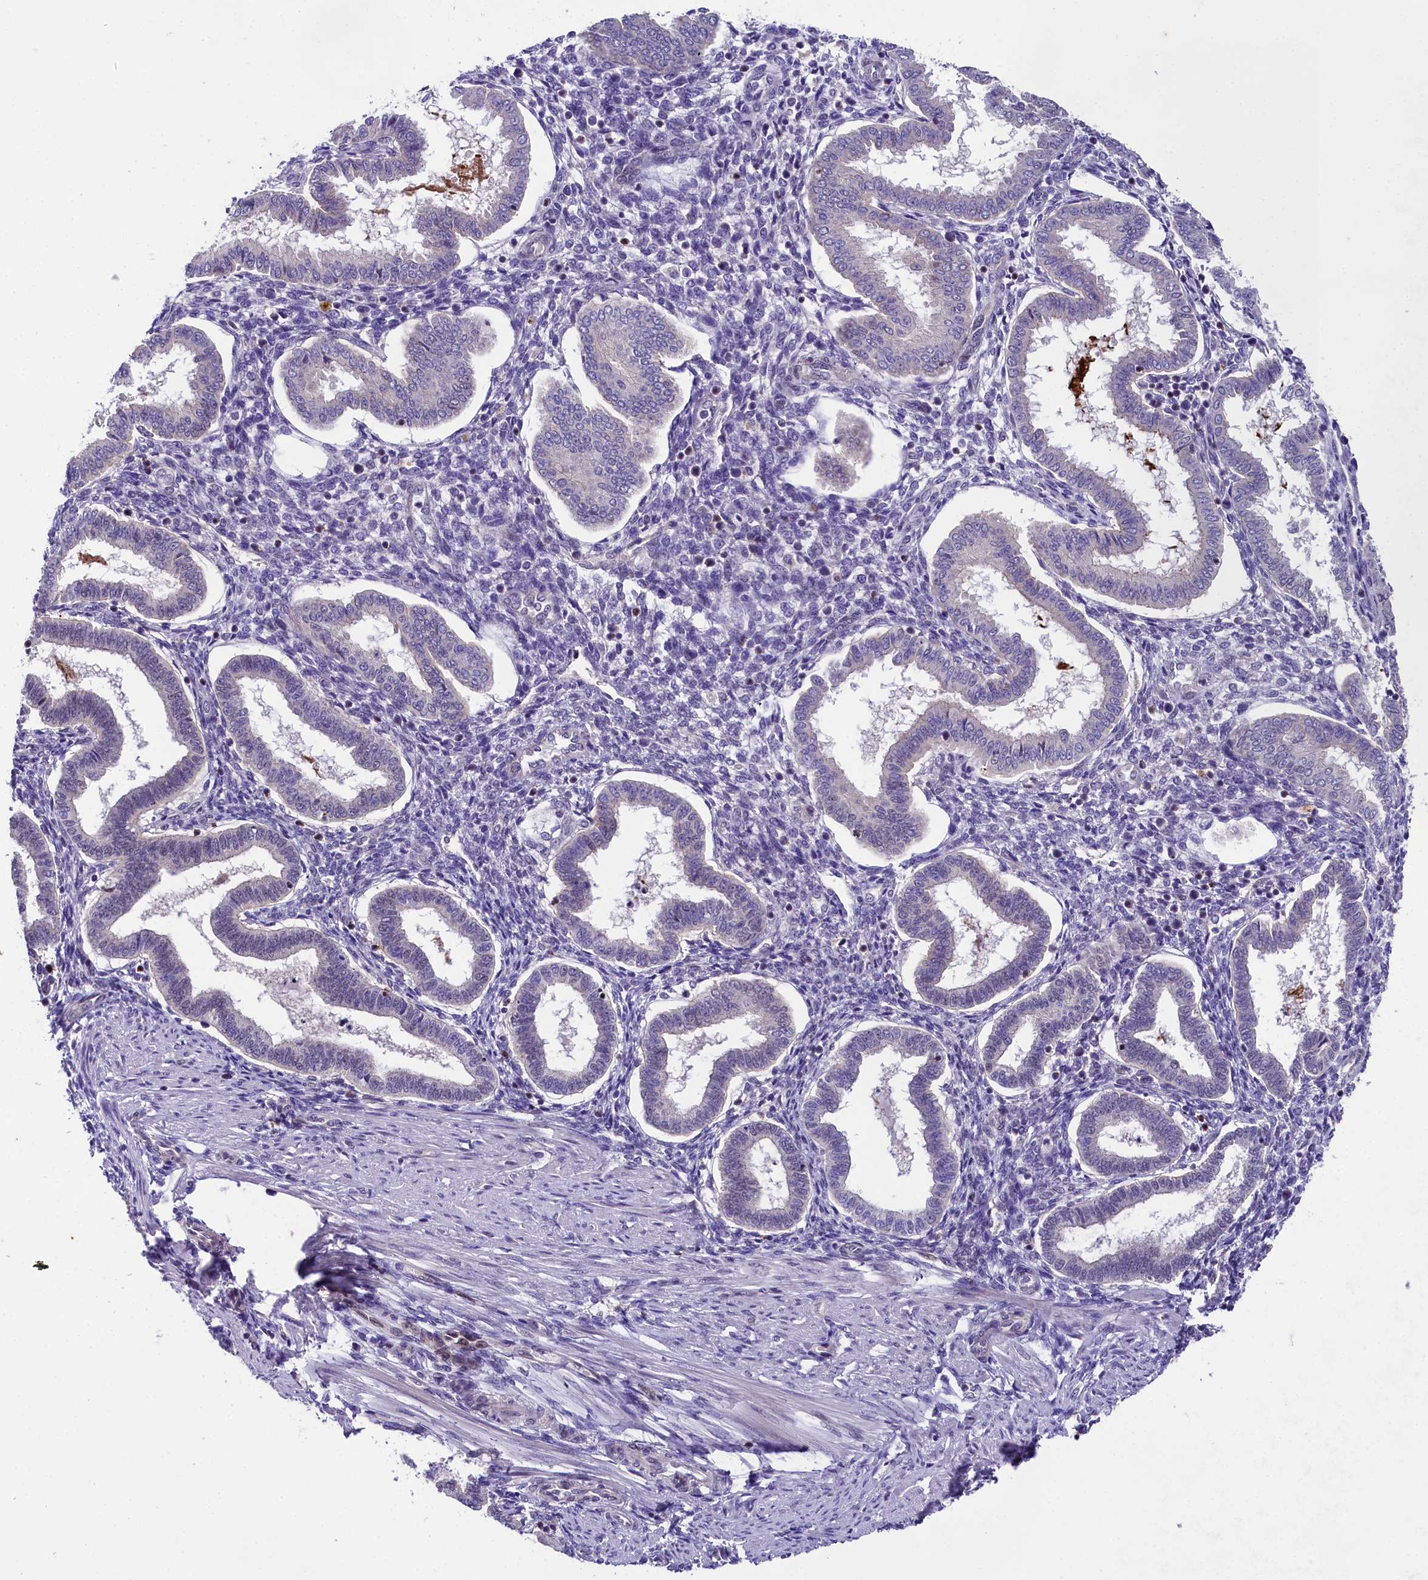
{"staining": {"intensity": "weak", "quantity": "25%-75%", "location": "nuclear"}, "tissue": "endometrium", "cell_type": "Cells in endometrial stroma", "image_type": "normal", "snomed": [{"axis": "morphology", "description": "Normal tissue, NOS"}, {"axis": "topography", "description": "Endometrium"}], "caption": "Human endometrium stained with a brown dye exhibits weak nuclear positive staining in about 25%-75% of cells in endometrial stroma.", "gene": "SP4", "patient": {"sex": "female", "age": 24}}